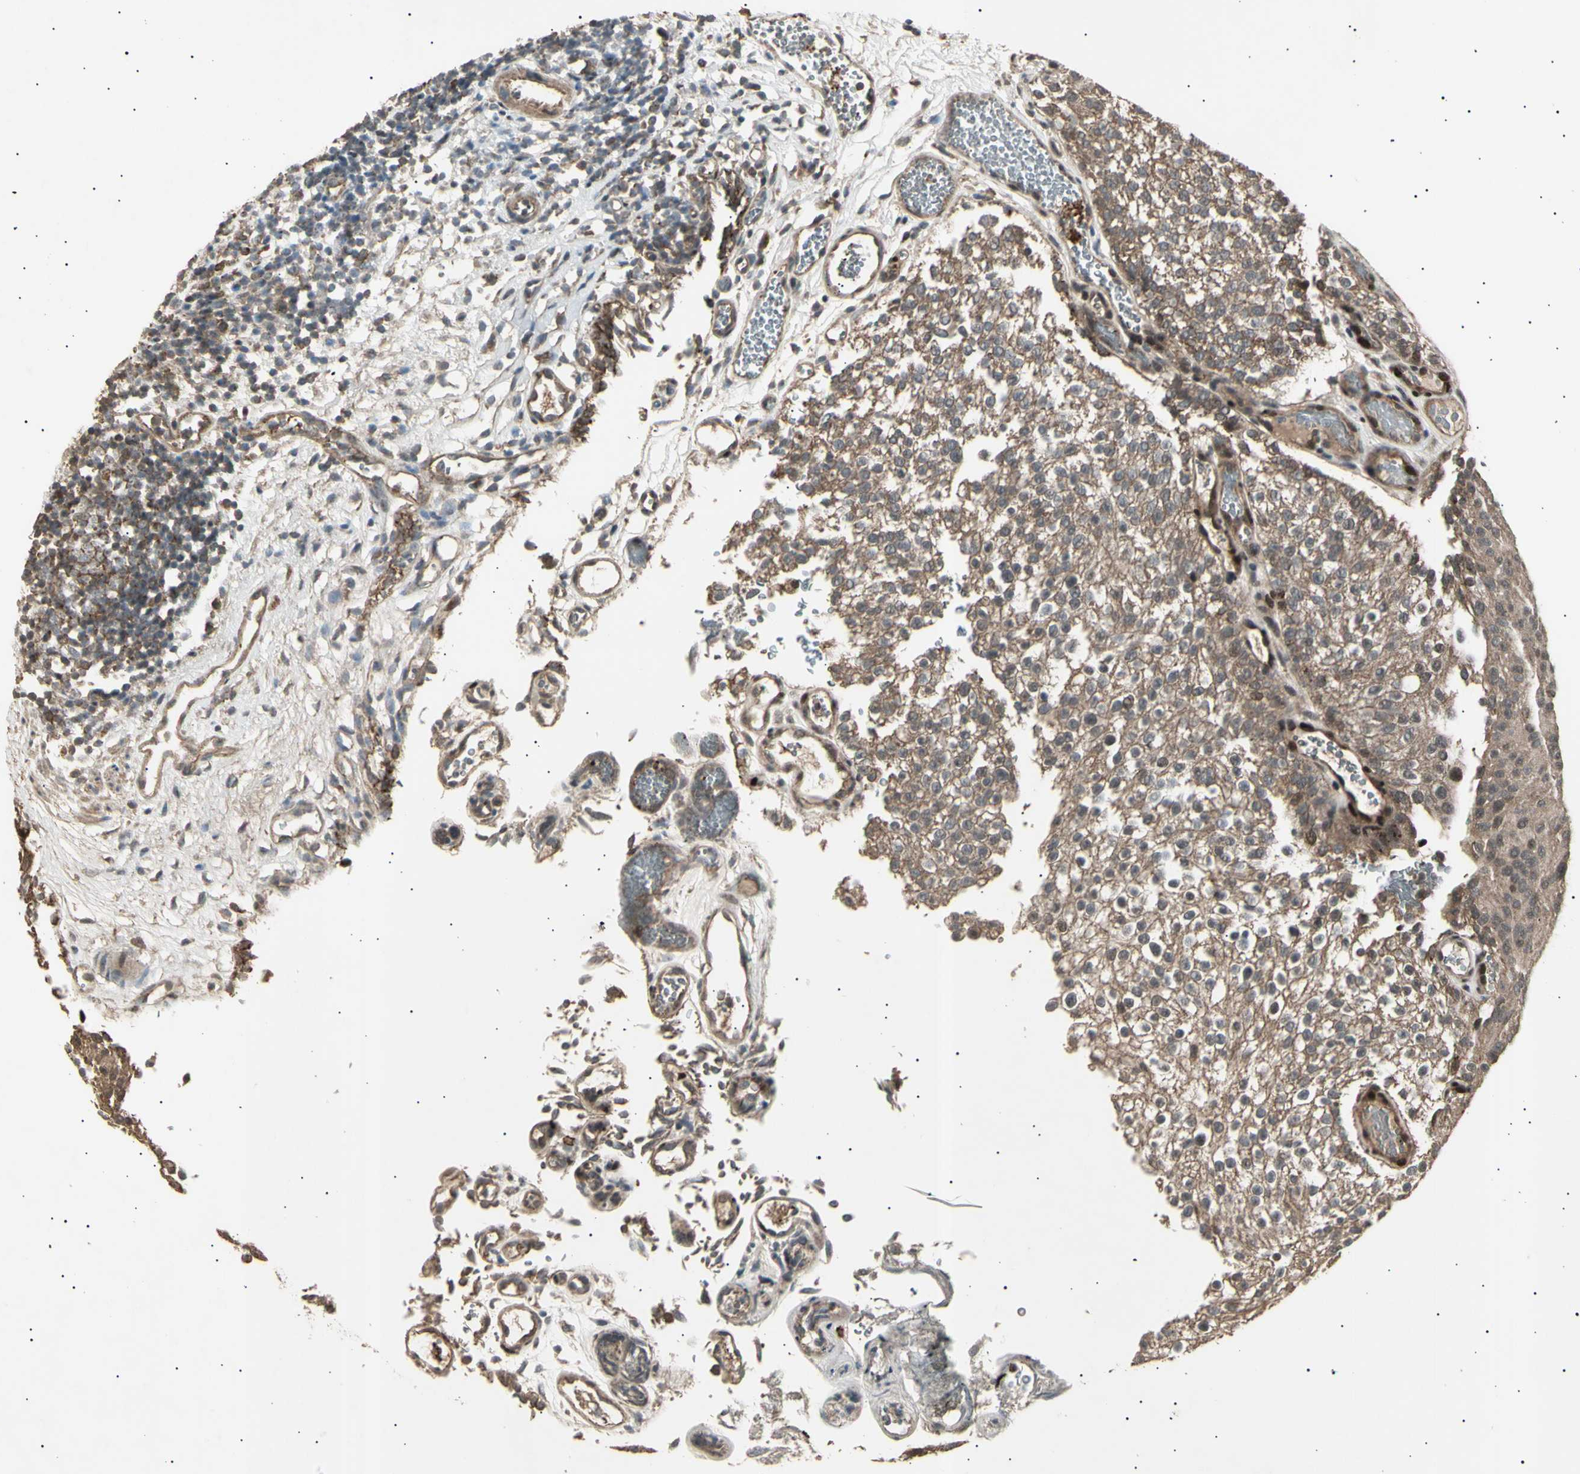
{"staining": {"intensity": "weak", "quantity": ">75%", "location": "cytoplasmic/membranous"}, "tissue": "urothelial cancer", "cell_type": "Tumor cells", "image_type": "cancer", "snomed": [{"axis": "morphology", "description": "Urothelial carcinoma, Low grade"}, {"axis": "topography", "description": "Urinary bladder"}], "caption": "Approximately >75% of tumor cells in human low-grade urothelial carcinoma show weak cytoplasmic/membranous protein staining as visualized by brown immunohistochemical staining.", "gene": "NUAK2", "patient": {"sex": "male", "age": 78}}